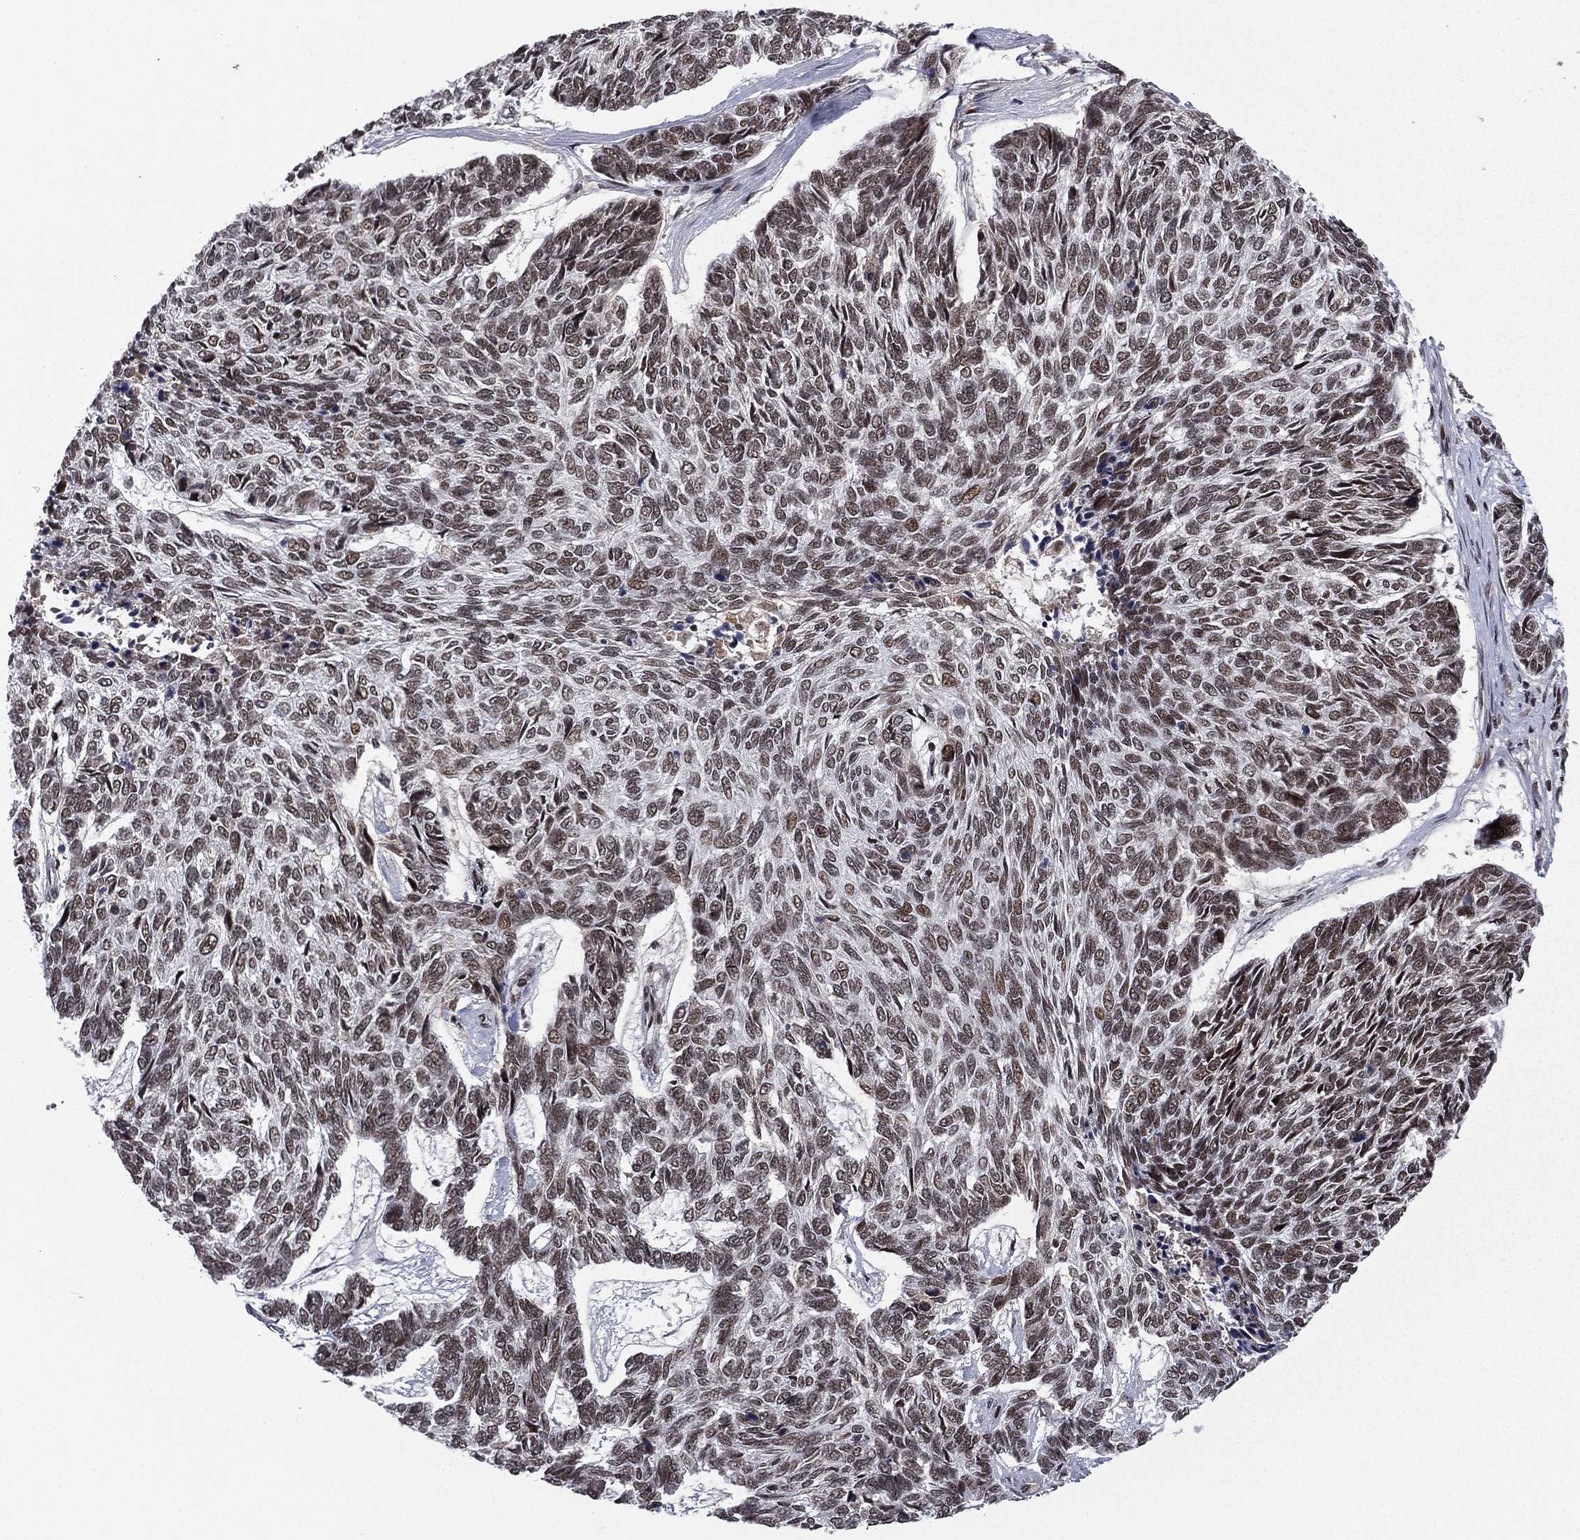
{"staining": {"intensity": "weak", "quantity": "25%-75%", "location": "nuclear"}, "tissue": "skin cancer", "cell_type": "Tumor cells", "image_type": "cancer", "snomed": [{"axis": "morphology", "description": "Basal cell carcinoma"}, {"axis": "topography", "description": "Skin"}], "caption": "Immunohistochemical staining of skin cancer demonstrates low levels of weak nuclear protein positivity in approximately 25%-75% of tumor cells.", "gene": "RTF1", "patient": {"sex": "female", "age": 65}}